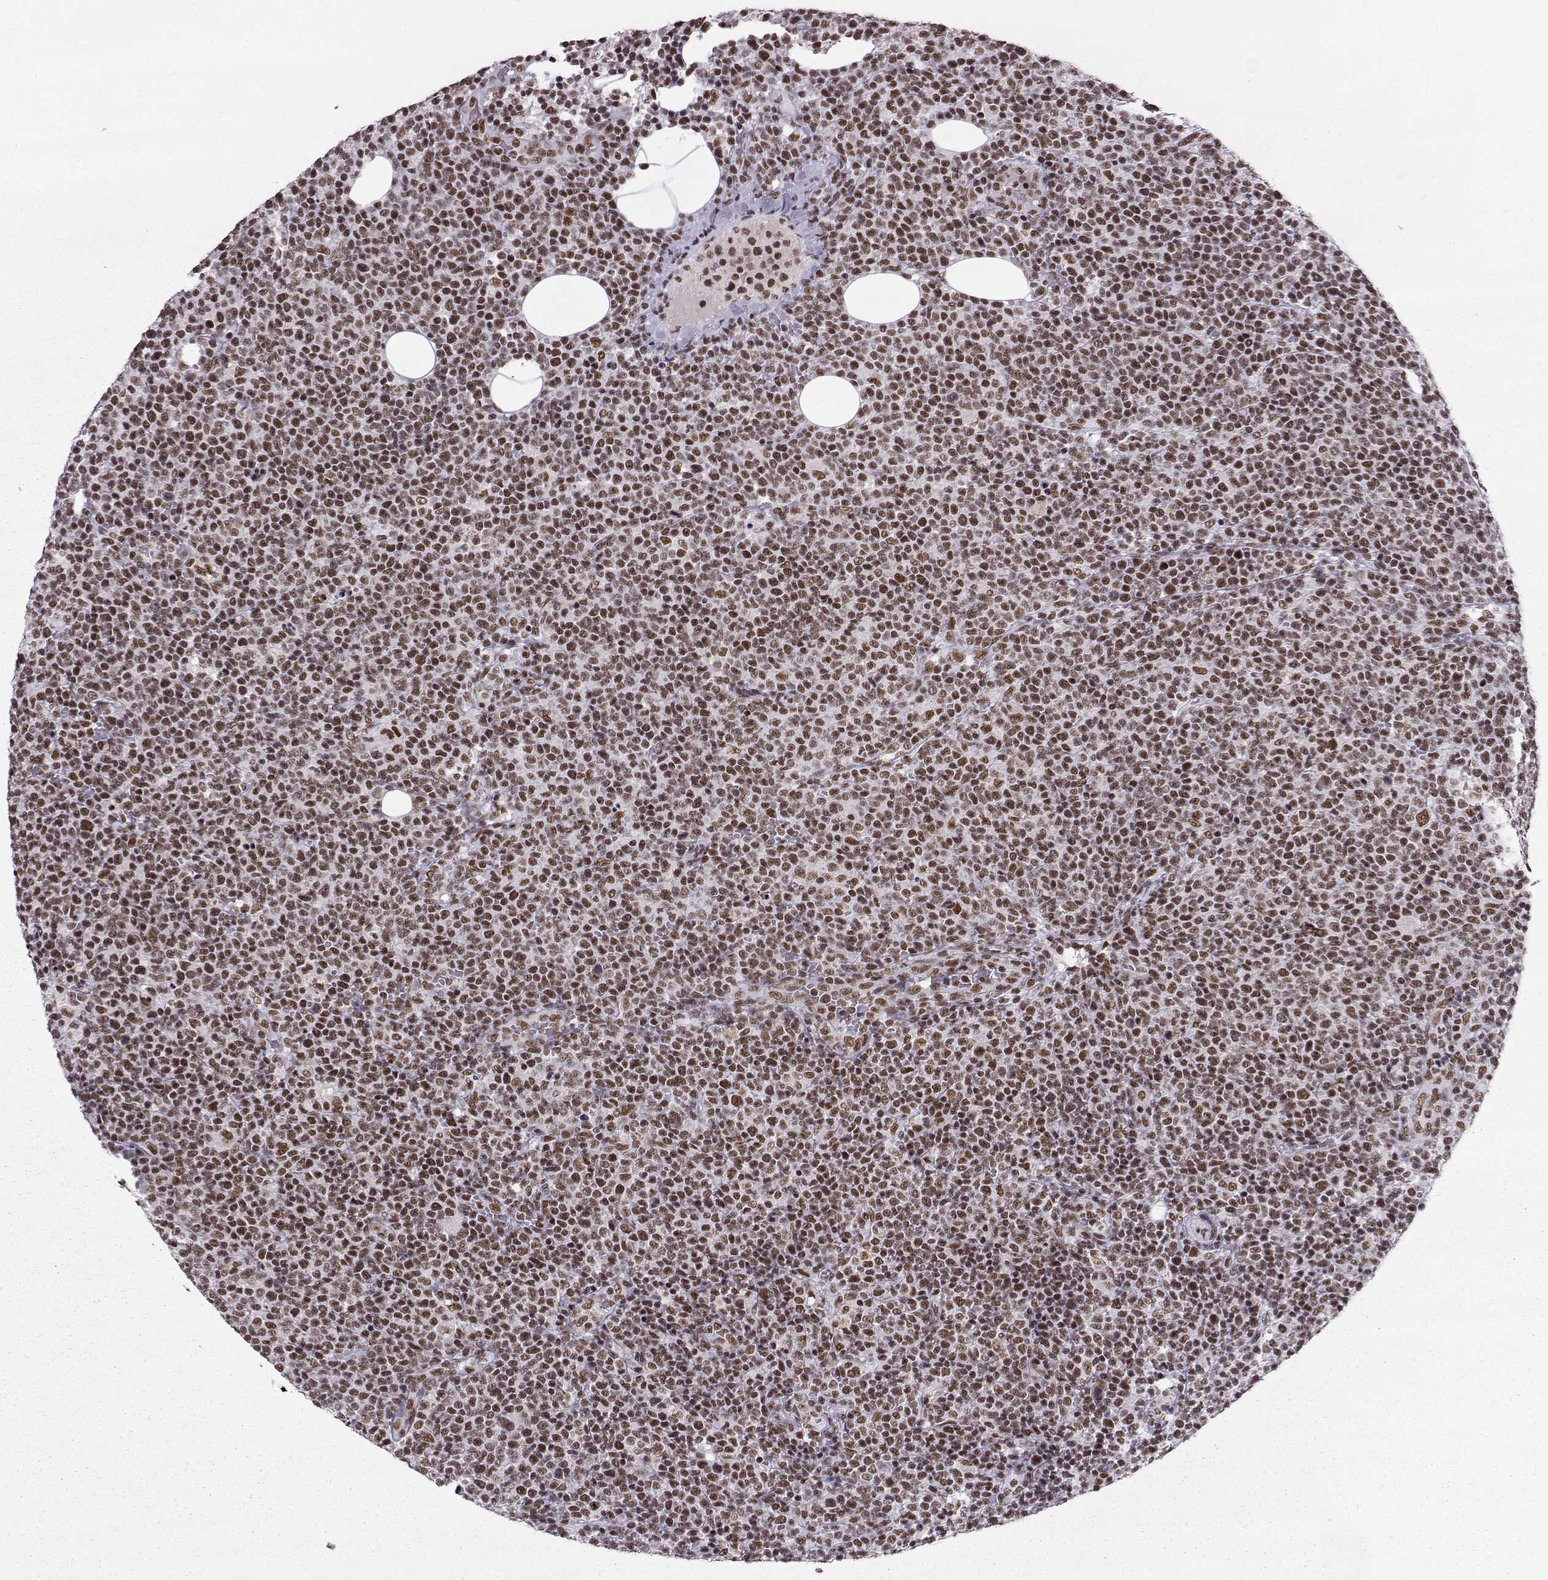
{"staining": {"intensity": "moderate", "quantity": ">75%", "location": "nuclear"}, "tissue": "lymphoma", "cell_type": "Tumor cells", "image_type": "cancer", "snomed": [{"axis": "morphology", "description": "Malignant lymphoma, non-Hodgkin's type, High grade"}, {"axis": "topography", "description": "Lymph node"}], "caption": "Protein staining displays moderate nuclear expression in about >75% of tumor cells in lymphoma.", "gene": "SNRPB2", "patient": {"sex": "male", "age": 61}}